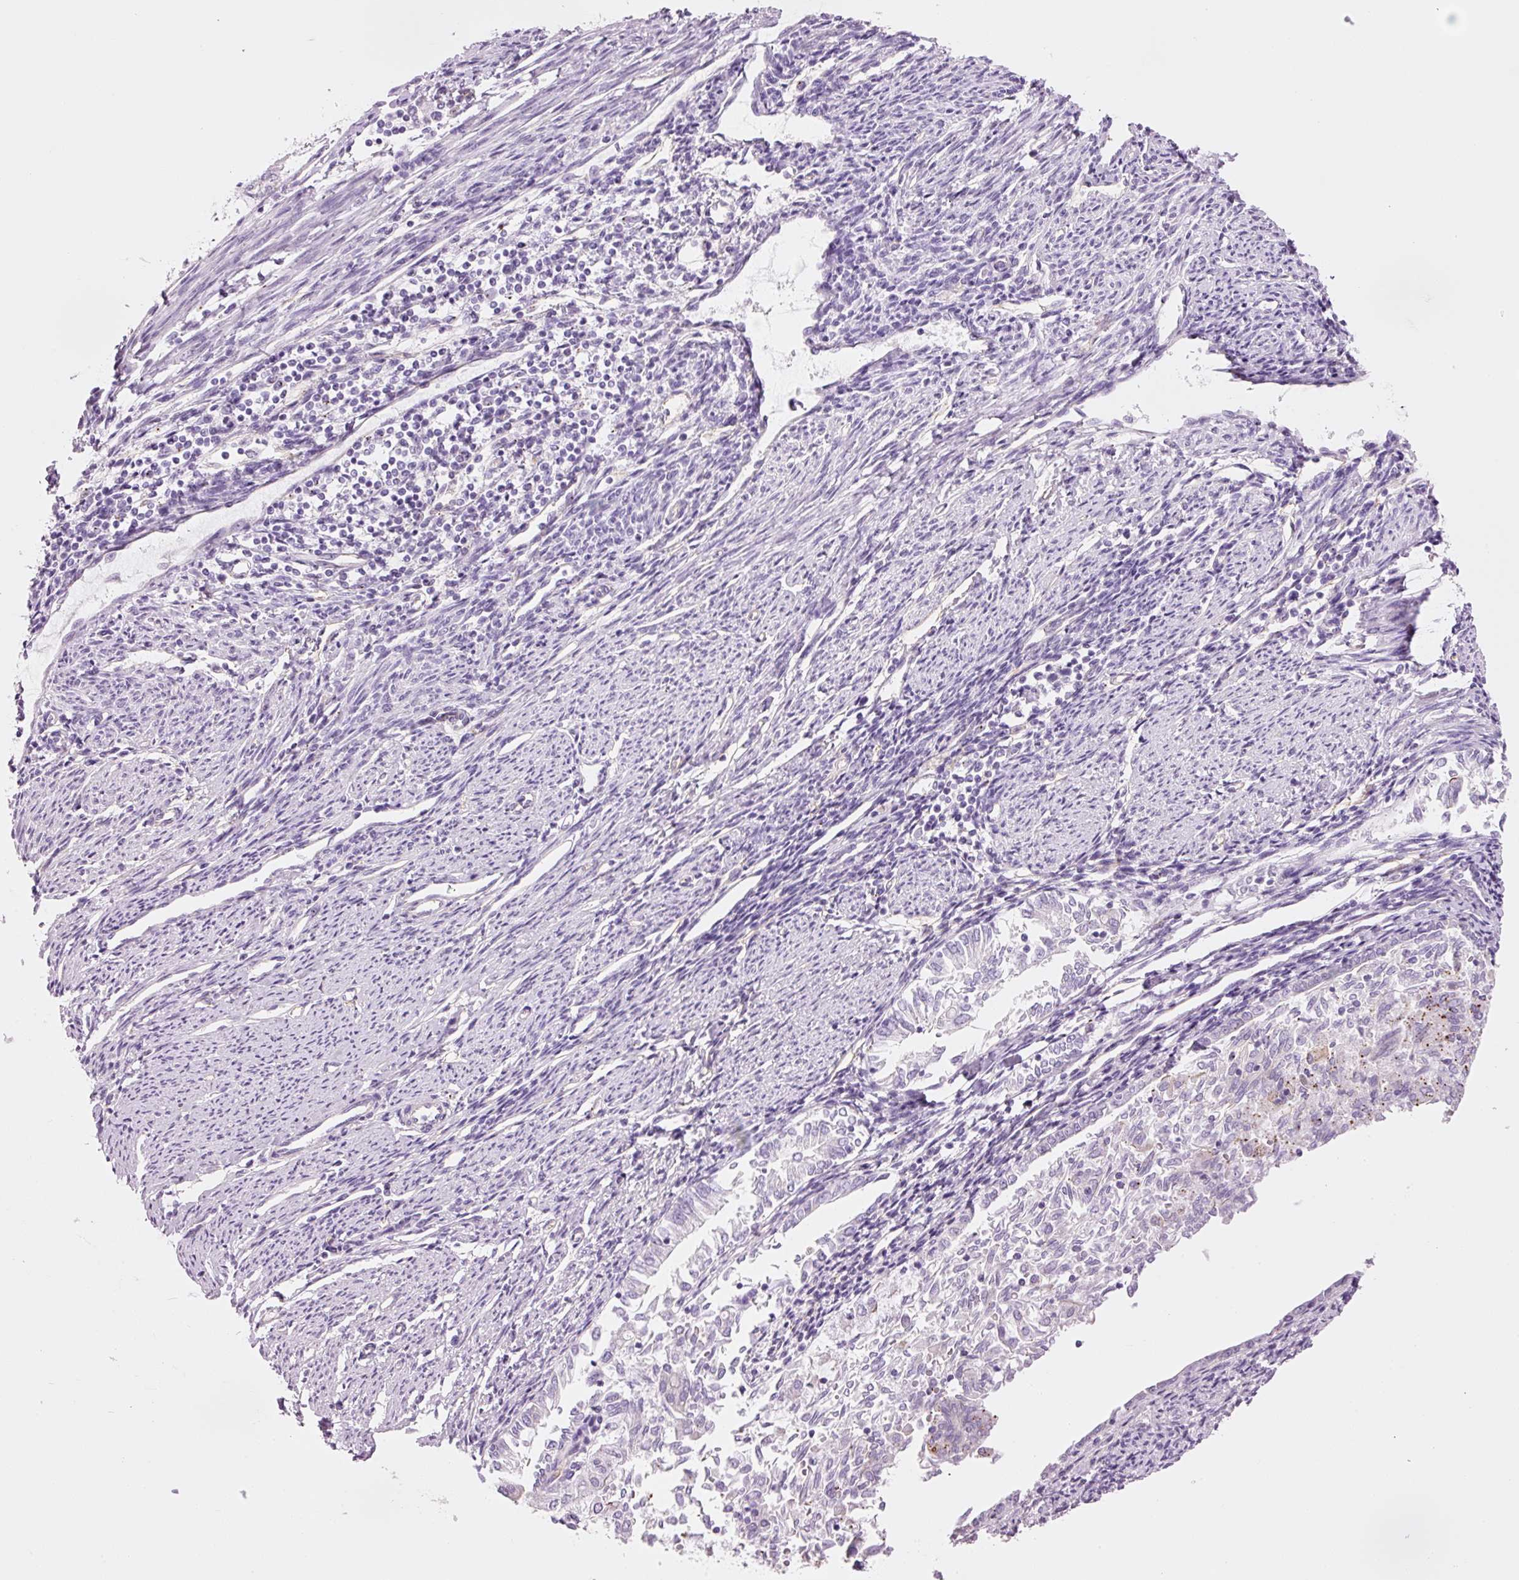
{"staining": {"intensity": "negative", "quantity": "none", "location": "none"}, "tissue": "endometrial cancer", "cell_type": "Tumor cells", "image_type": "cancer", "snomed": [{"axis": "morphology", "description": "Adenocarcinoma, NOS"}, {"axis": "topography", "description": "Endometrium"}], "caption": "Tumor cells show no significant staining in adenocarcinoma (endometrial).", "gene": "HSPA4L", "patient": {"sex": "female", "age": 79}}